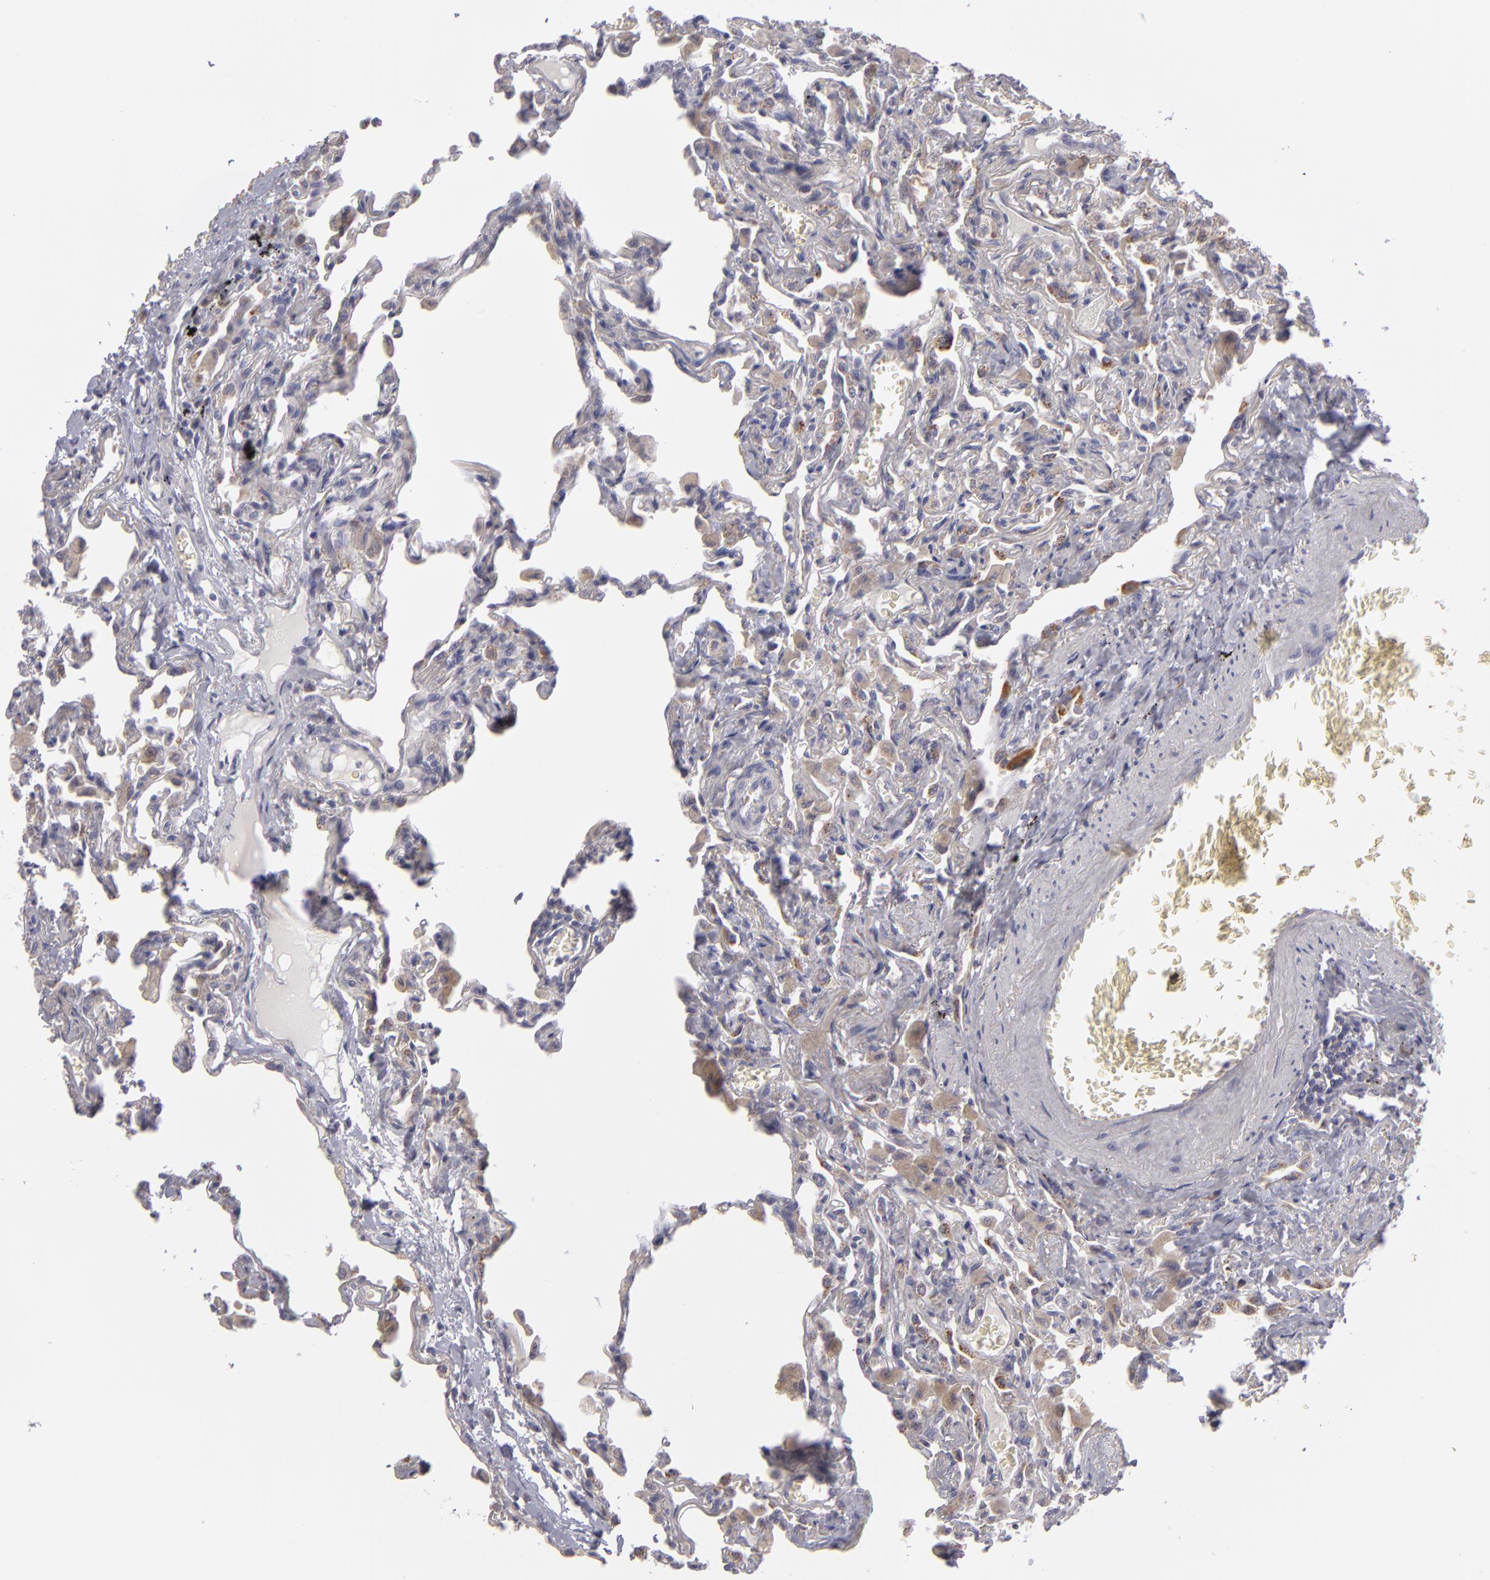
{"staining": {"intensity": "negative", "quantity": "none", "location": "none"}, "tissue": "lung", "cell_type": "Alveolar cells", "image_type": "normal", "snomed": [{"axis": "morphology", "description": "Normal tissue, NOS"}, {"axis": "topography", "description": "Lung"}], "caption": "The immunohistochemistry photomicrograph has no significant staining in alveolar cells of lung. (DAB immunohistochemistry visualized using brightfield microscopy, high magnification).", "gene": "ATP2B3", "patient": {"sex": "male", "age": 73}}